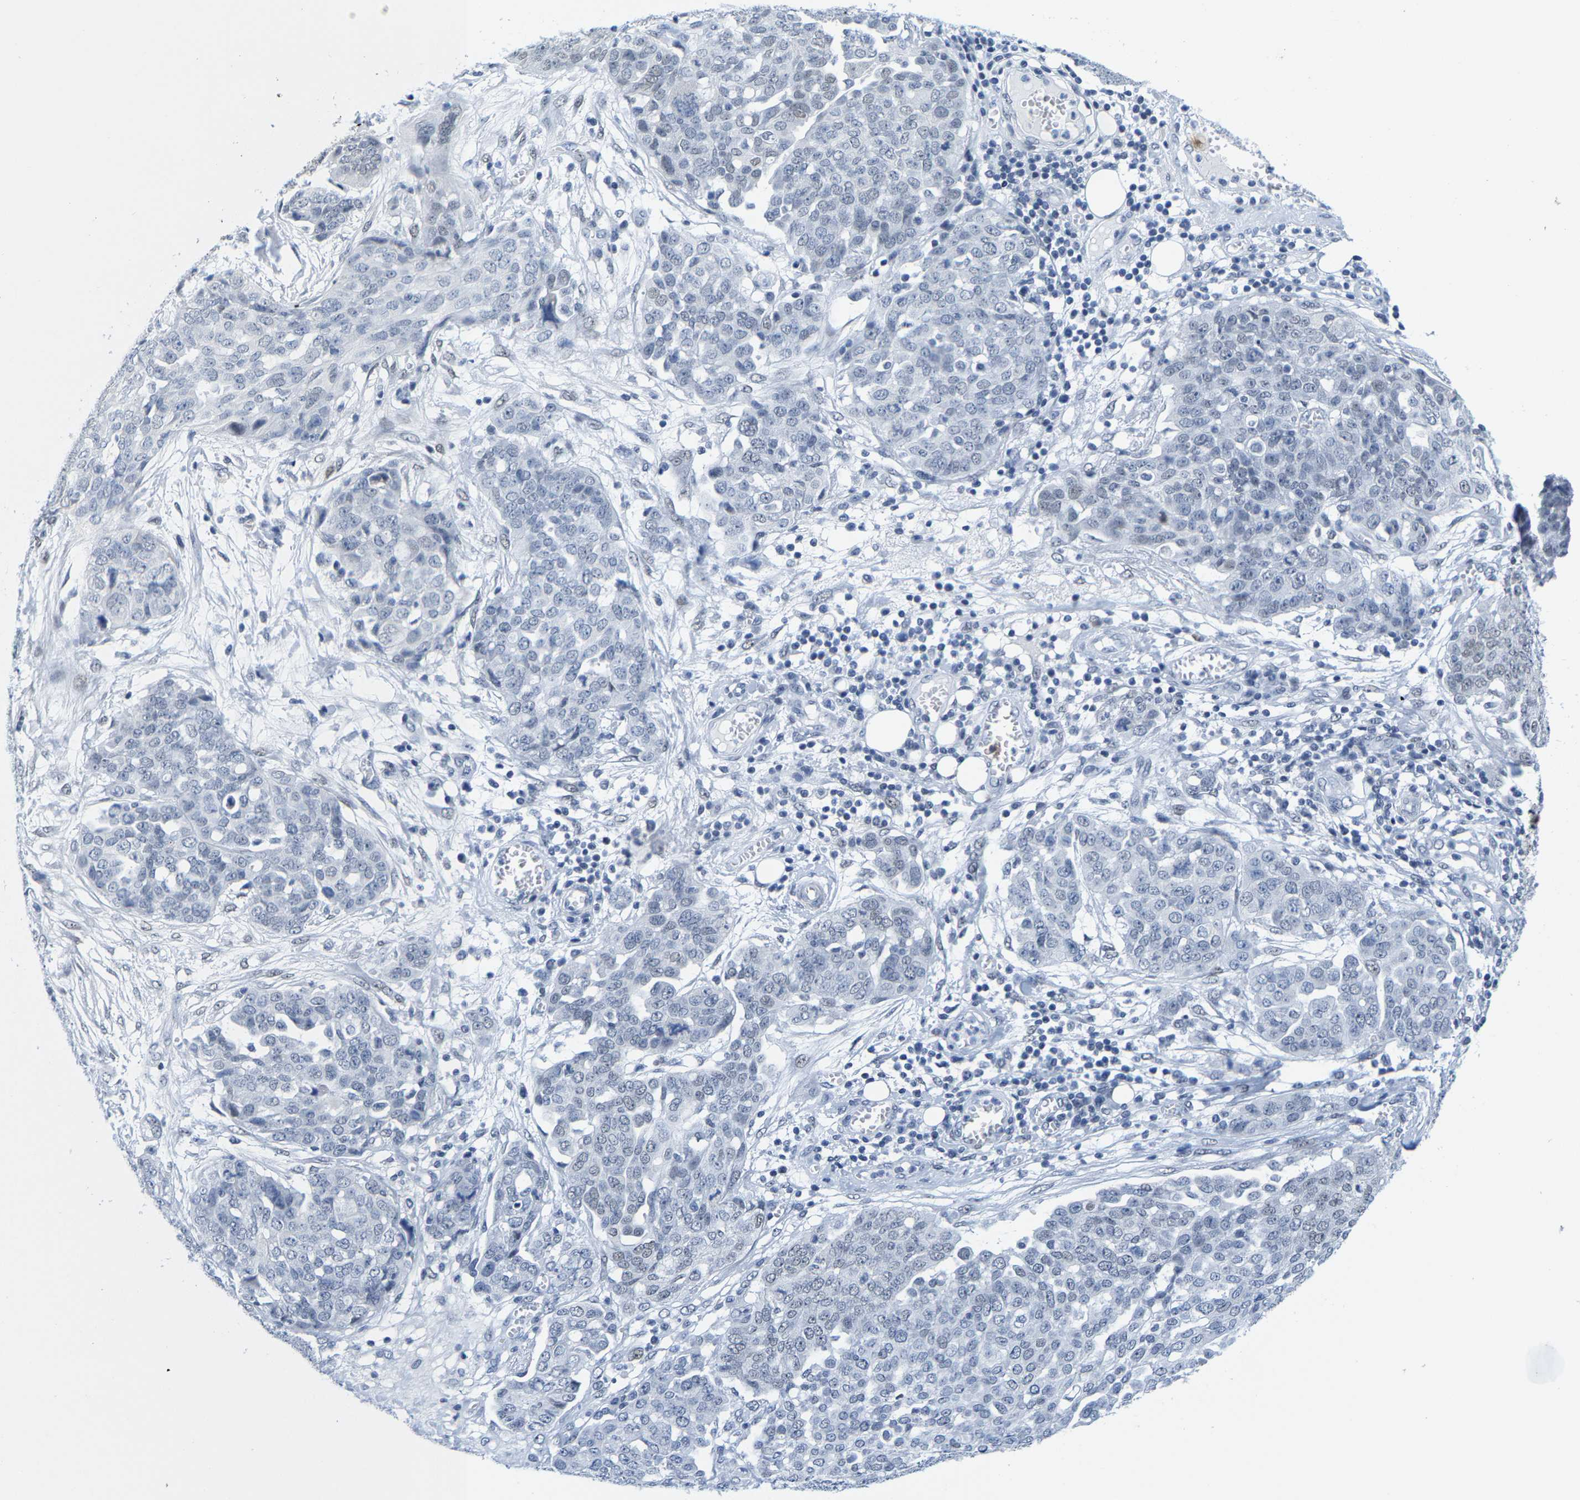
{"staining": {"intensity": "negative", "quantity": "none", "location": "none"}, "tissue": "ovarian cancer", "cell_type": "Tumor cells", "image_type": "cancer", "snomed": [{"axis": "morphology", "description": "Cystadenocarcinoma, serous, NOS"}, {"axis": "topography", "description": "Soft tissue"}, {"axis": "topography", "description": "Ovary"}], "caption": "Immunohistochemistry histopathology image of ovarian cancer (serous cystadenocarcinoma) stained for a protein (brown), which reveals no staining in tumor cells.", "gene": "SETD1B", "patient": {"sex": "female", "age": 57}}